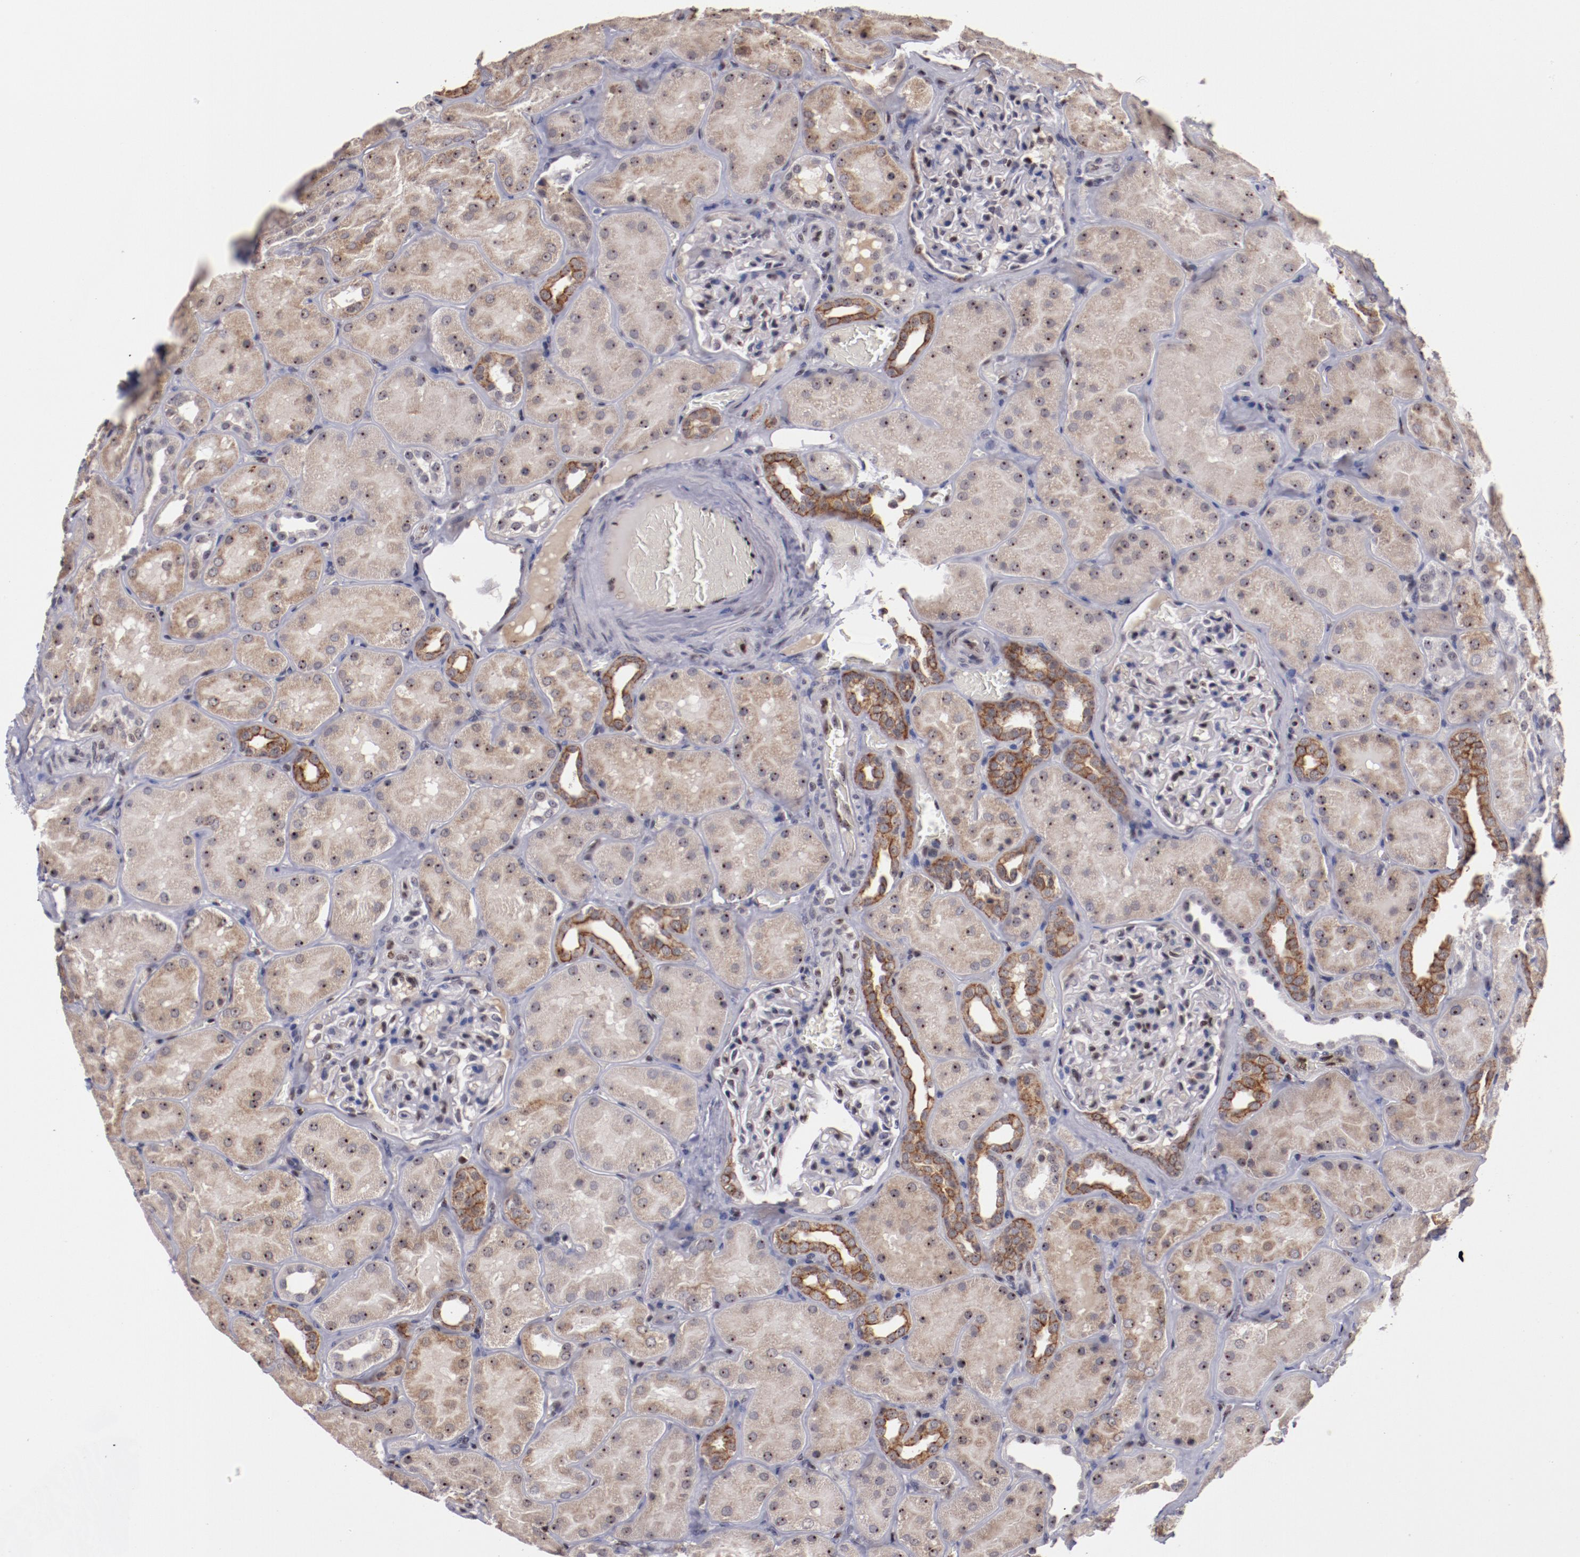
{"staining": {"intensity": "weak", "quantity": "25%-75%", "location": "nuclear"}, "tissue": "kidney", "cell_type": "Cells in glomeruli", "image_type": "normal", "snomed": [{"axis": "morphology", "description": "Normal tissue, NOS"}, {"axis": "topography", "description": "Kidney"}], "caption": "DAB (3,3'-diaminobenzidine) immunohistochemical staining of benign kidney displays weak nuclear protein expression in approximately 25%-75% of cells in glomeruli. Nuclei are stained in blue.", "gene": "DDX24", "patient": {"sex": "male", "age": 28}}